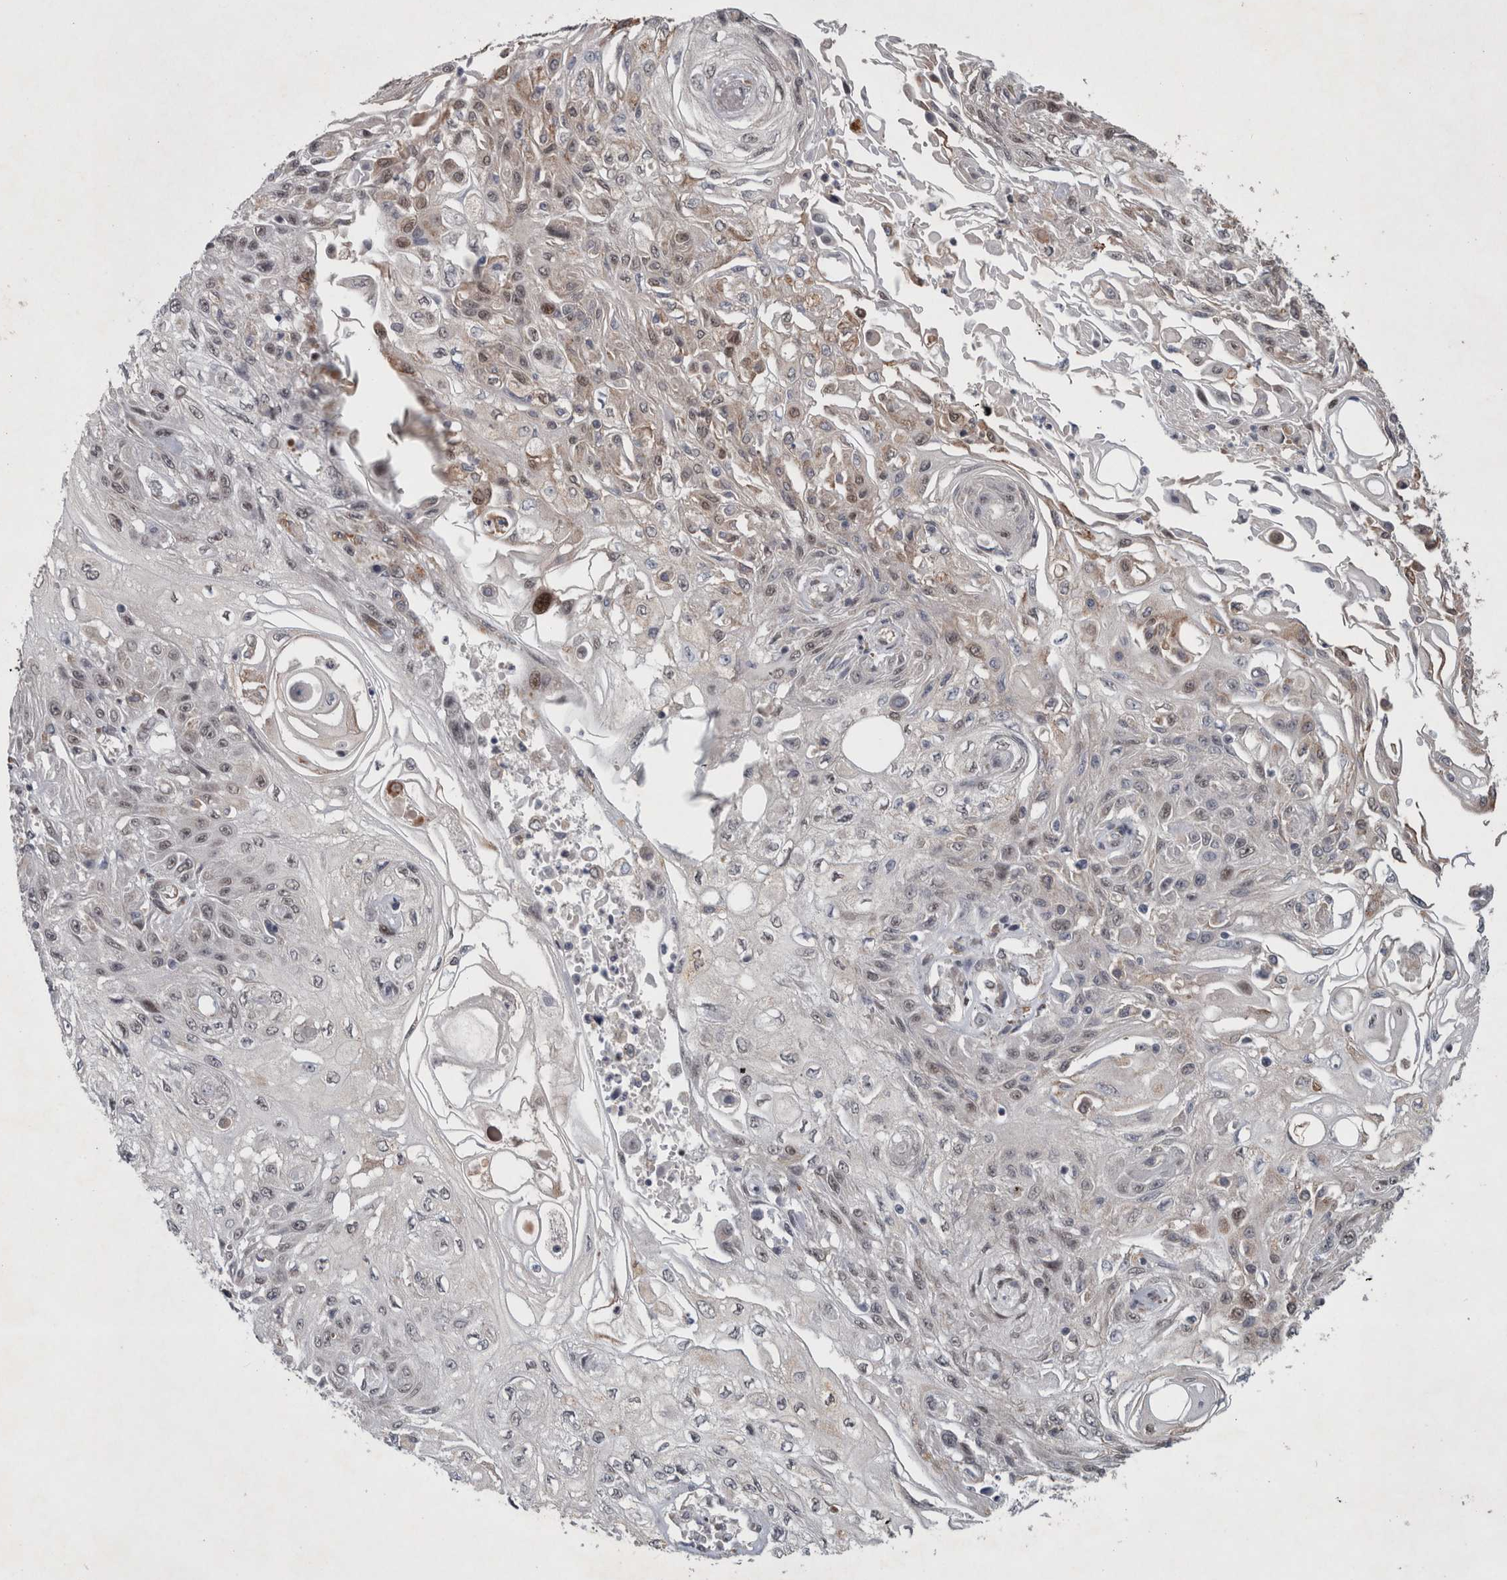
{"staining": {"intensity": "negative", "quantity": "none", "location": "none"}, "tissue": "skin cancer", "cell_type": "Tumor cells", "image_type": "cancer", "snomed": [{"axis": "morphology", "description": "Squamous cell carcinoma, NOS"}, {"axis": "morphology", "description": "Squamous cell carcinoma, metastatic, NOS"}, {"axis": "topography", "description": "Skin"}, {"axis": "topography", "description": "Lymph node"}], "caption": "A micrograph of human skin metastatic squamous cell carcinoma is negative for staining in tumor cells. (DAB IHC visualized using brightfield microscopy, high magnification).", "gene": "GIMAP6", "patient": {"sex": "male", "age": 75}}